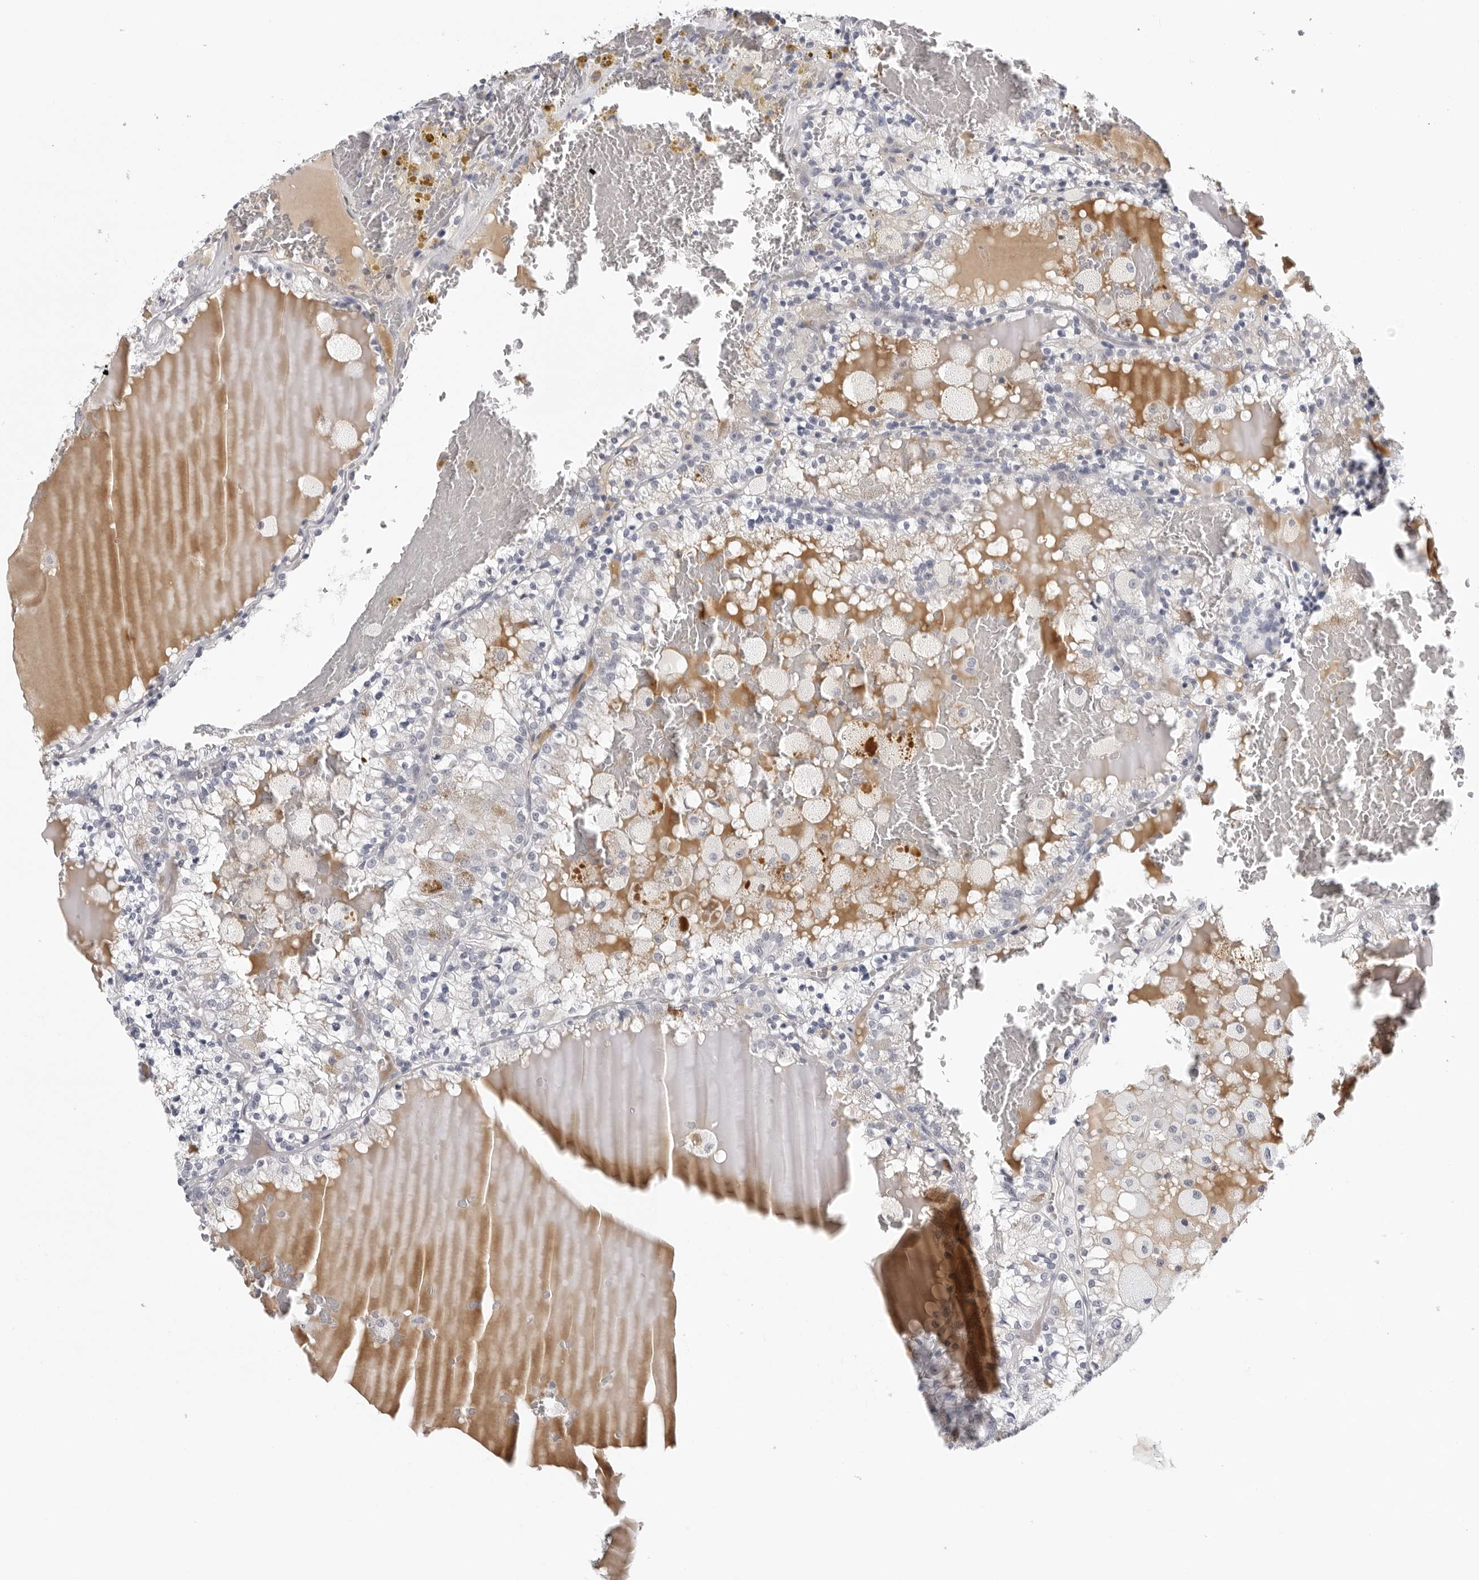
{"staining": {"intensity": "negative", "quantity": "none", "location": "none"}, "tissue": "renal cancer", "cell_type": "Tumor cells", "image_type": "cancer", "snomed": [{"axis": "morphology", "description": "Adenocarcinoma, NOS"}, {"axis": "topography", "description": "Kidney"}], "caption": "A high-resolution histopathology image shows IHC staining of renal adenocarcinoma, which displays no significant positivity in tumor cells.", "gene": "ZNF502", "patient": {"sex": "female", "age": 56}}